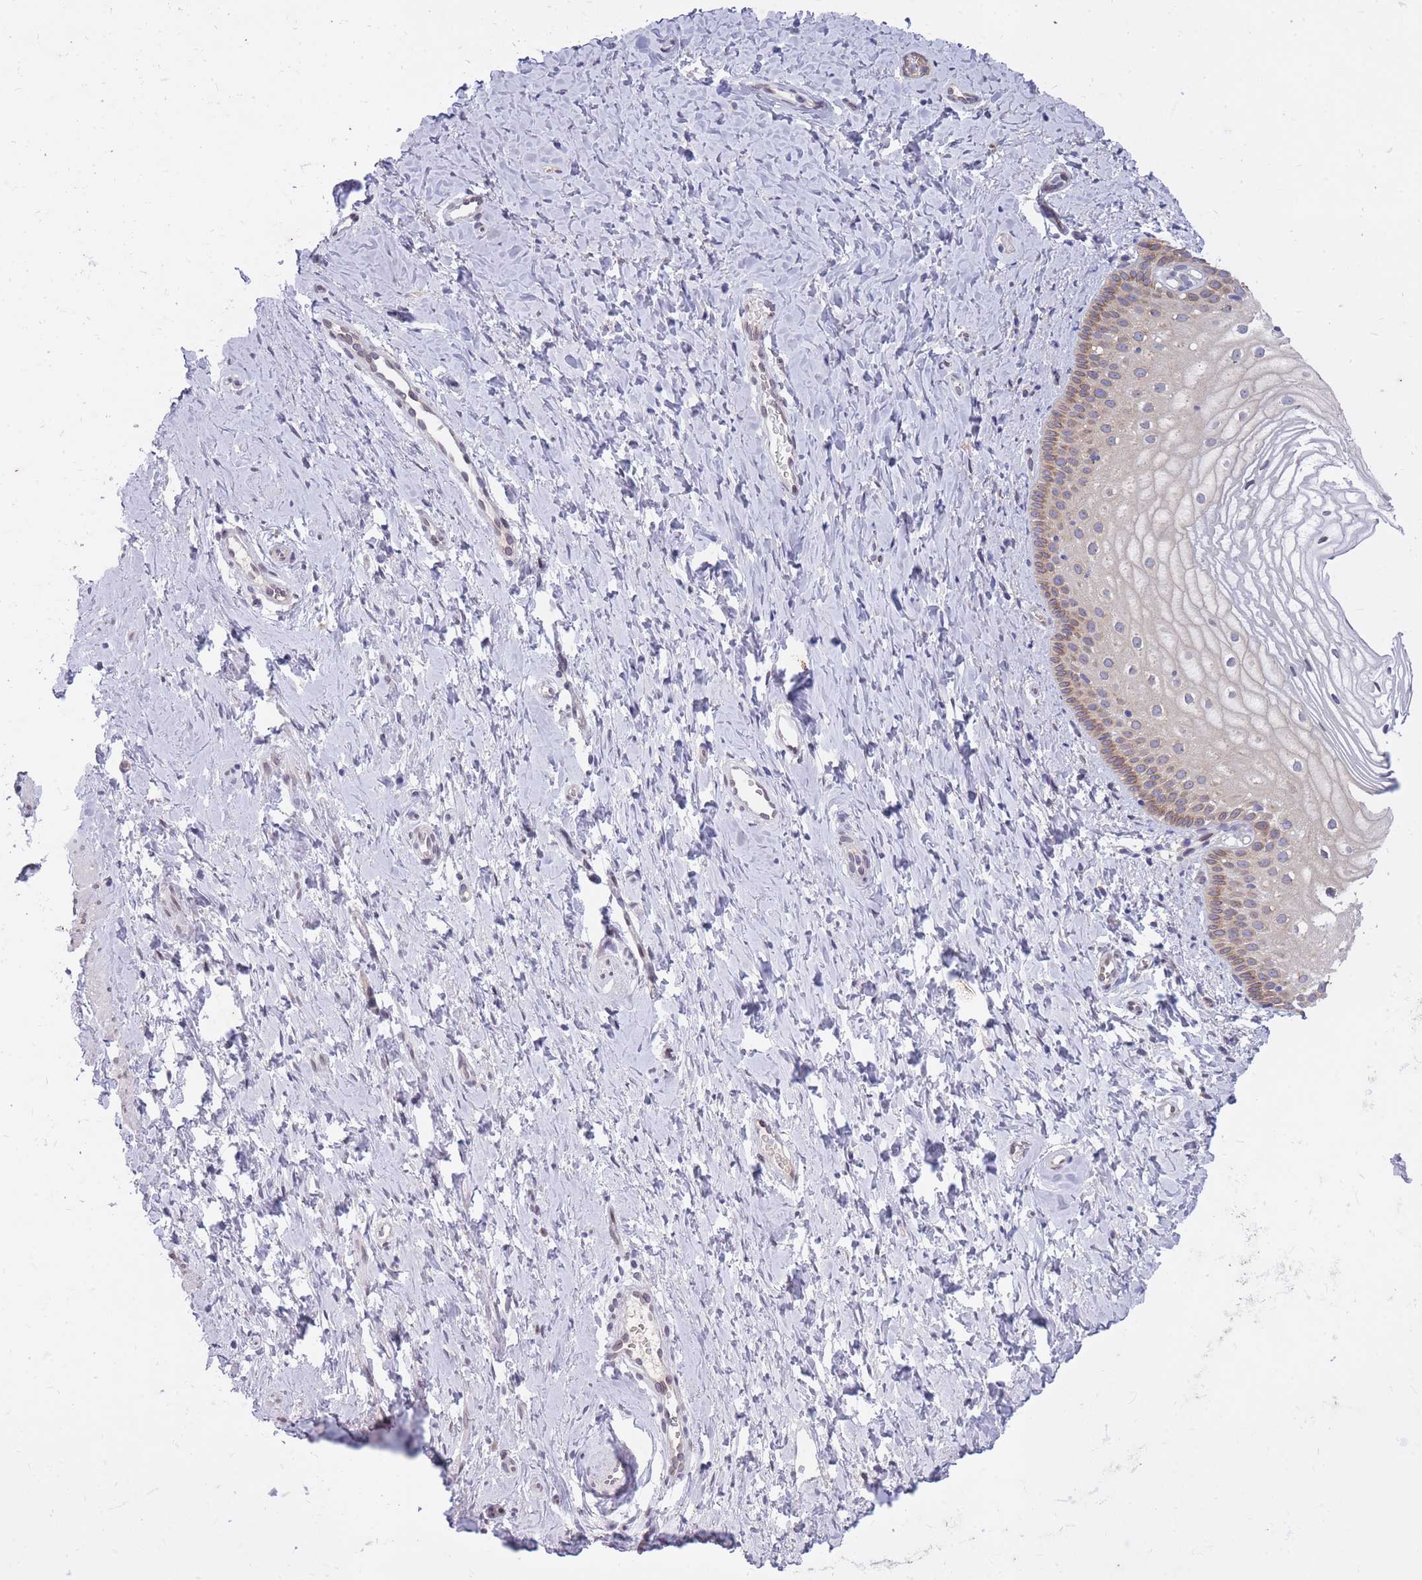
{"staining": {"intensity": "moderate", "quantity": "<25%", "location": "cytoplasmic/membranous"}, "tissue": "vagina", "cell_type": "Squamous epithelial cells", "image_type": "normal", "snomed": [{"axis": "morphology", "description": "Normal tissue, NOS"}, {"axis": "topography", "description": "Vagina"}], "caption": "Immunohistochemical staining of unremarkable vagina exhibits moderate cytoplasmic/membranous protein expression in approximately <25% of squamous epithelial cells. (brown staining indicates protein expression, while blue staining denotes nuclei).", "gene": "HOOK2", "patient": {"sex": "female", "age": 56}}